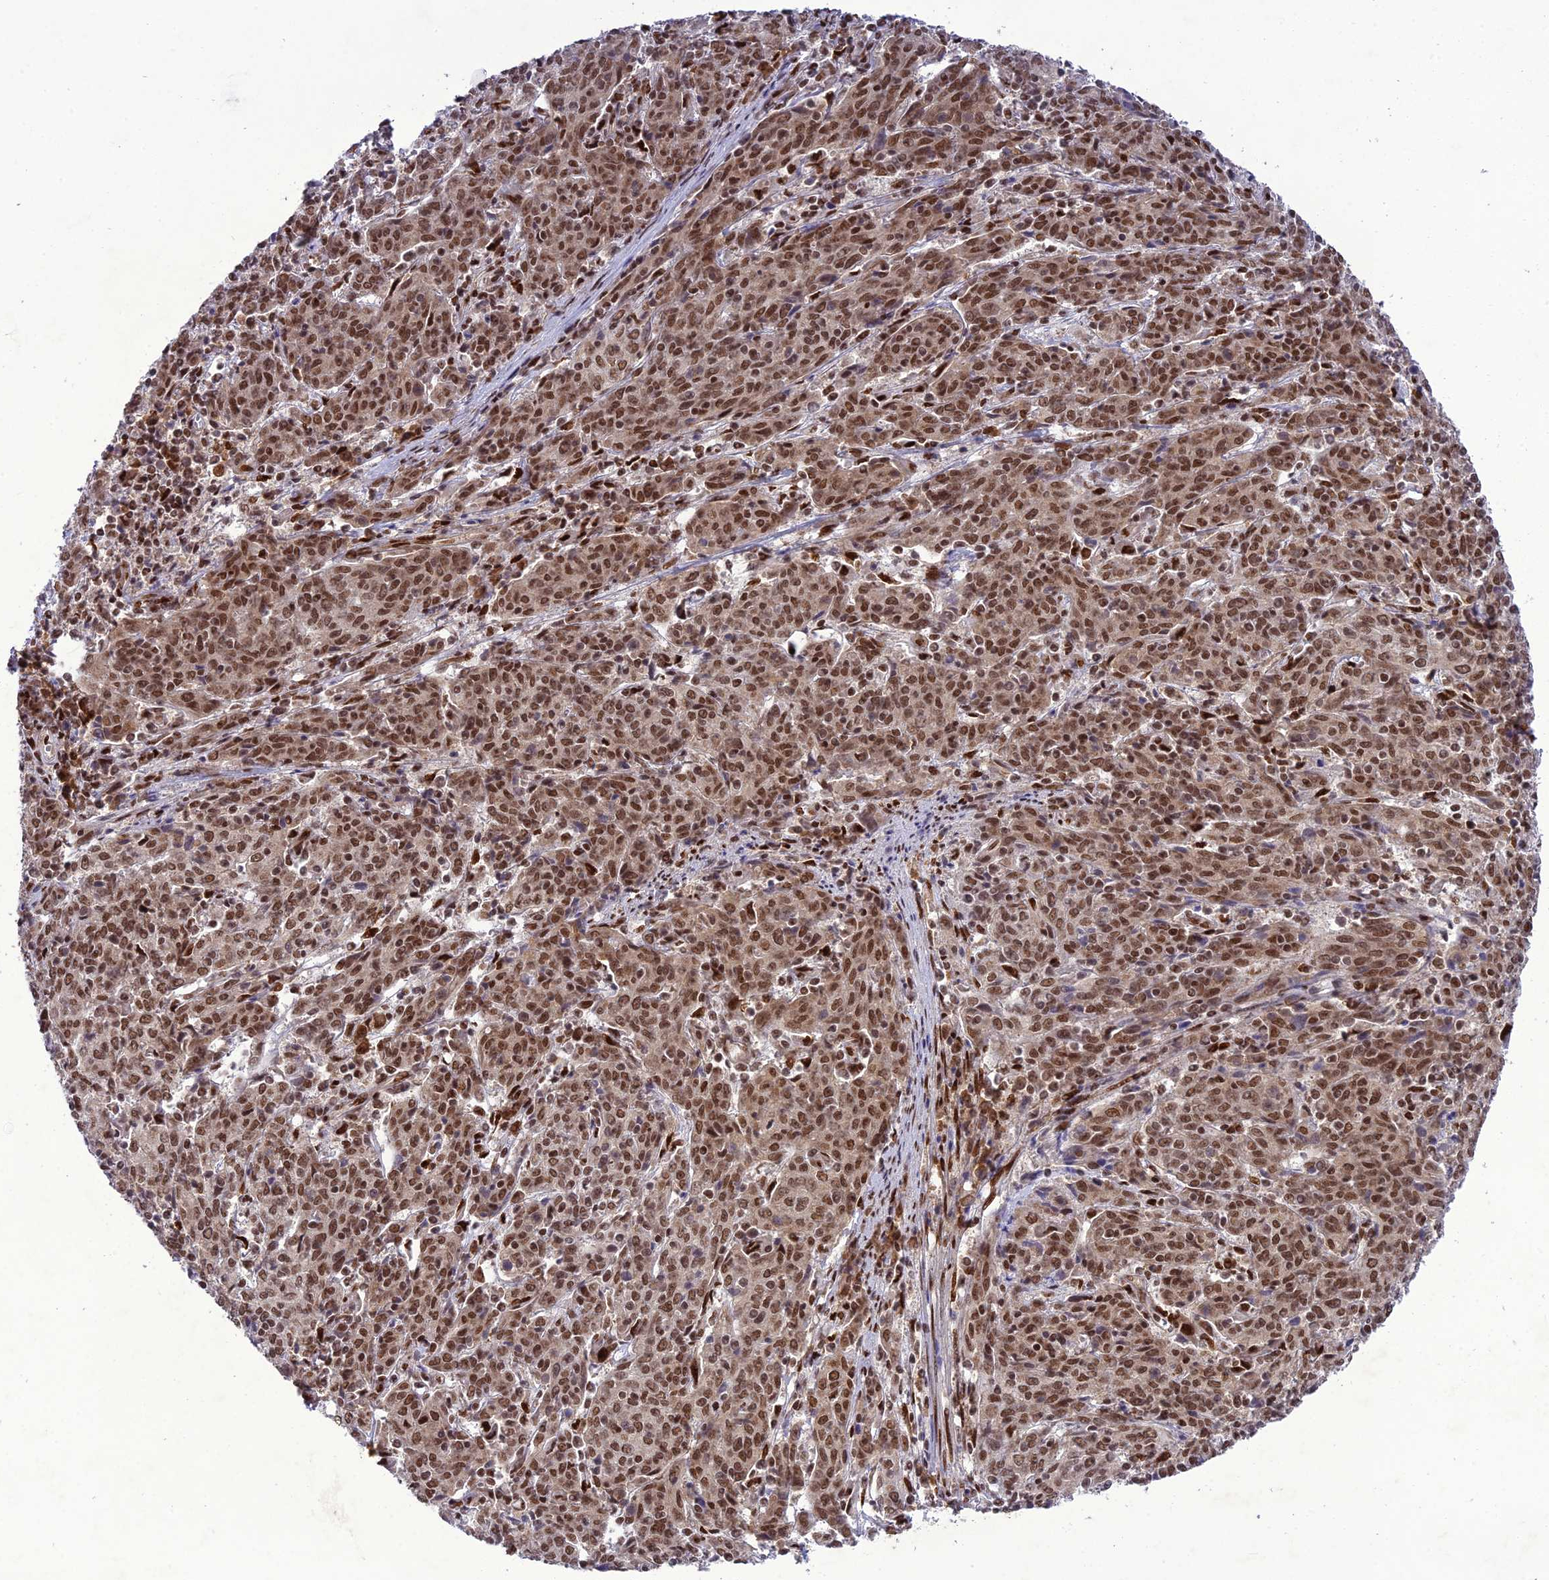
{"staining": {"intensity": "strong", "quantity": ">75%", "location": "nuclear"}, "tissue": "cervical cancer", "cell_type": "Tumor cells", "image_type": "cancer", "snomed": [{"axis": "morphology", "description": "Squamous cell carcinoma, NOS"}, {"axis": "topography", "description": "Cervix"}], "caption": "An image of cervical squamous cell carcinoma stained for a protein reveals strong nuclear brown staining in tumor cells. The staining was performed using DAB to visualize the protein expression in brown, while the nuclei were stained in blue with hematoxylin (Magnification: 20x).", "gene": "DDX1", "patient": {"sex": "female", "age": 67}}